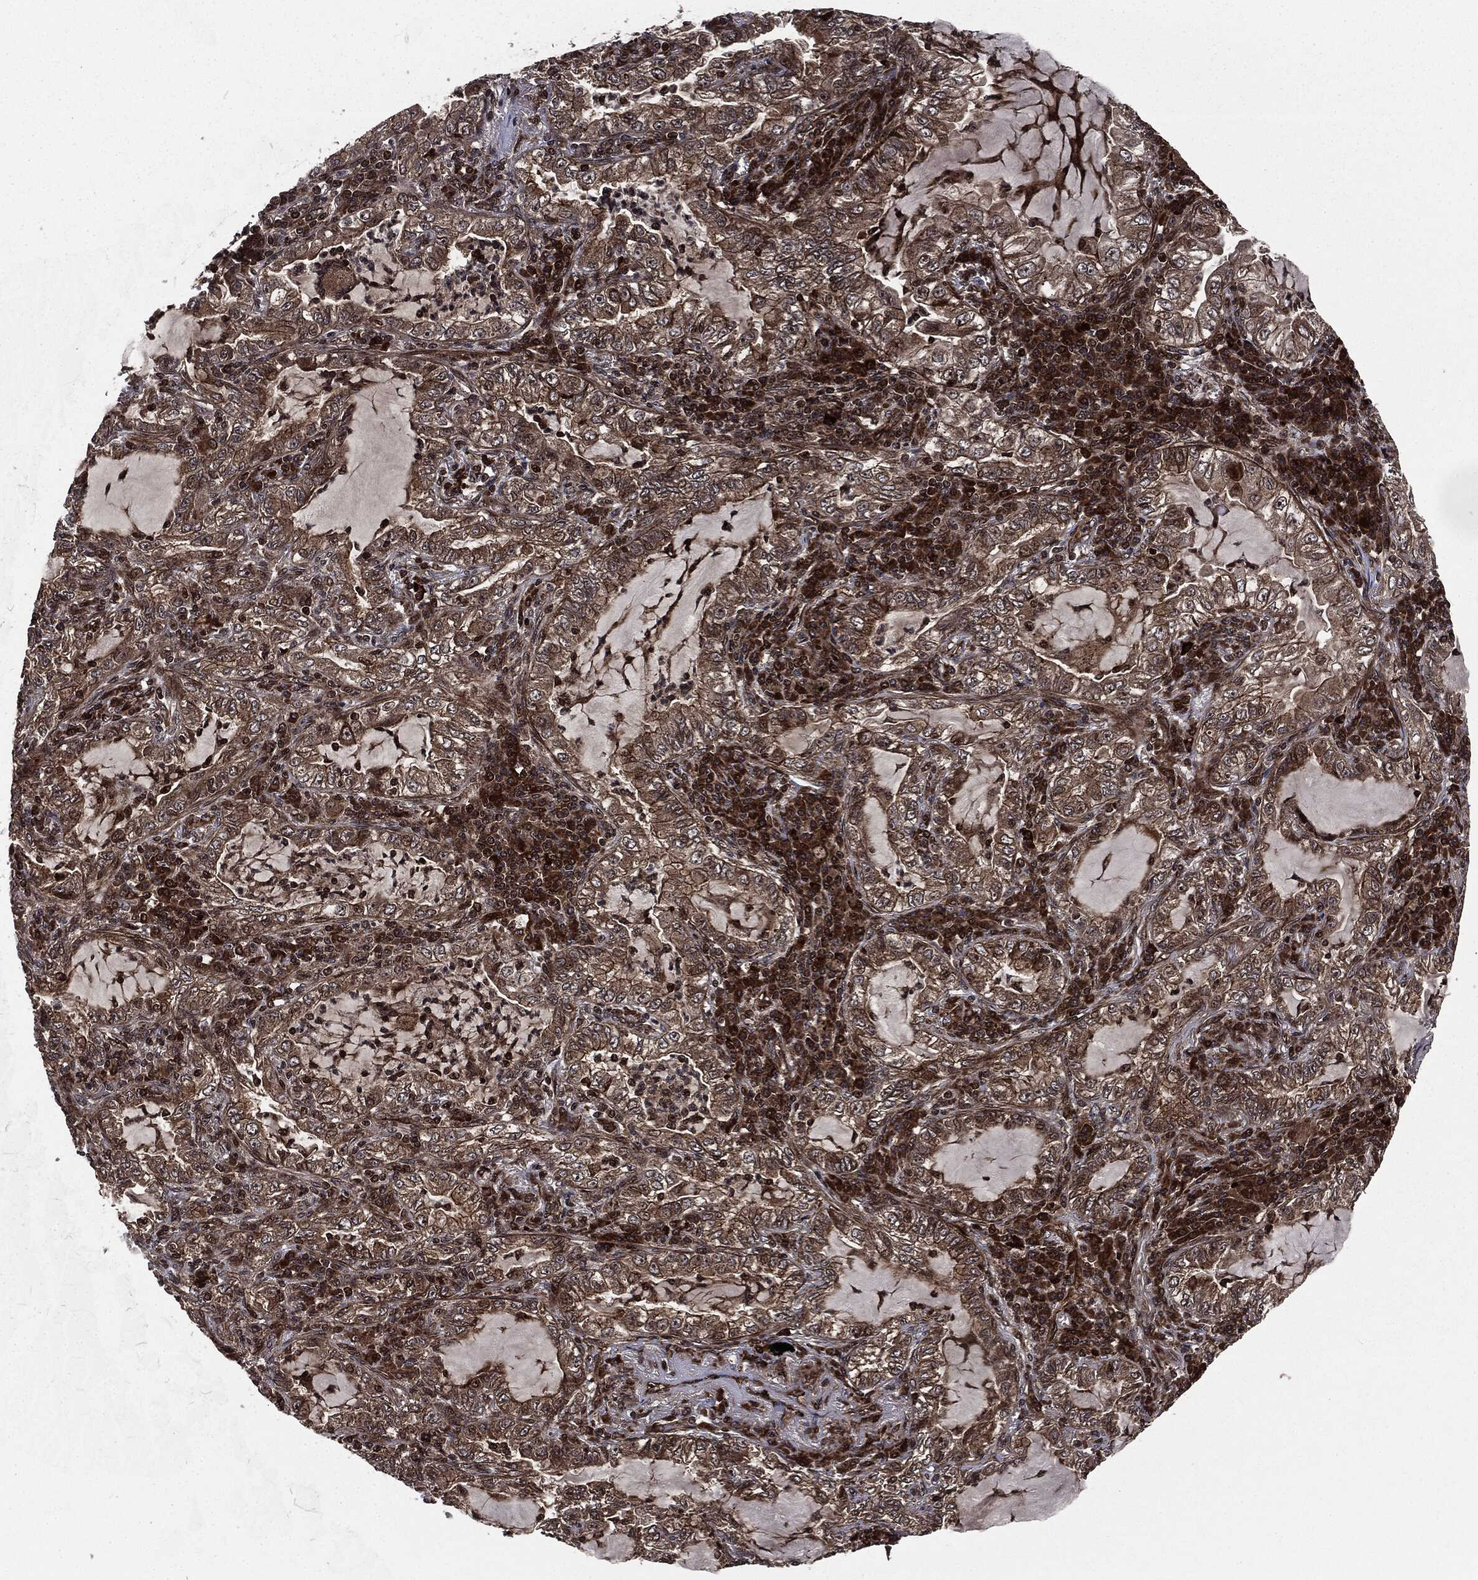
{"staining": {"intensity": "moderate", "quantity": ">75%", "location": "cytoplasmic/membranous,nuclear"}, "tissue": "lung cancer", "cell_type": "Tumor cells", "image_type": "cancer", "snomed": [{"axis": "morphology", "description": "Adenocarcinoma, NOS"}, {"axis": "topography", "description": "Lung"}], "caption": "DAB (3,3'-diaminobenzidine) immunohistochemical staining of human lung adenocarcinoma demonstrates moderate cytoplasmic/membranous and nuclear protein staining in approximately >75% of tumor cells. (Stains: DAB in brown, nuclei in blue, Microscopy: brightfield microscopy at high magnification).", "gene": "CARD6", "patient": {"sex": "female", "age": 73}}